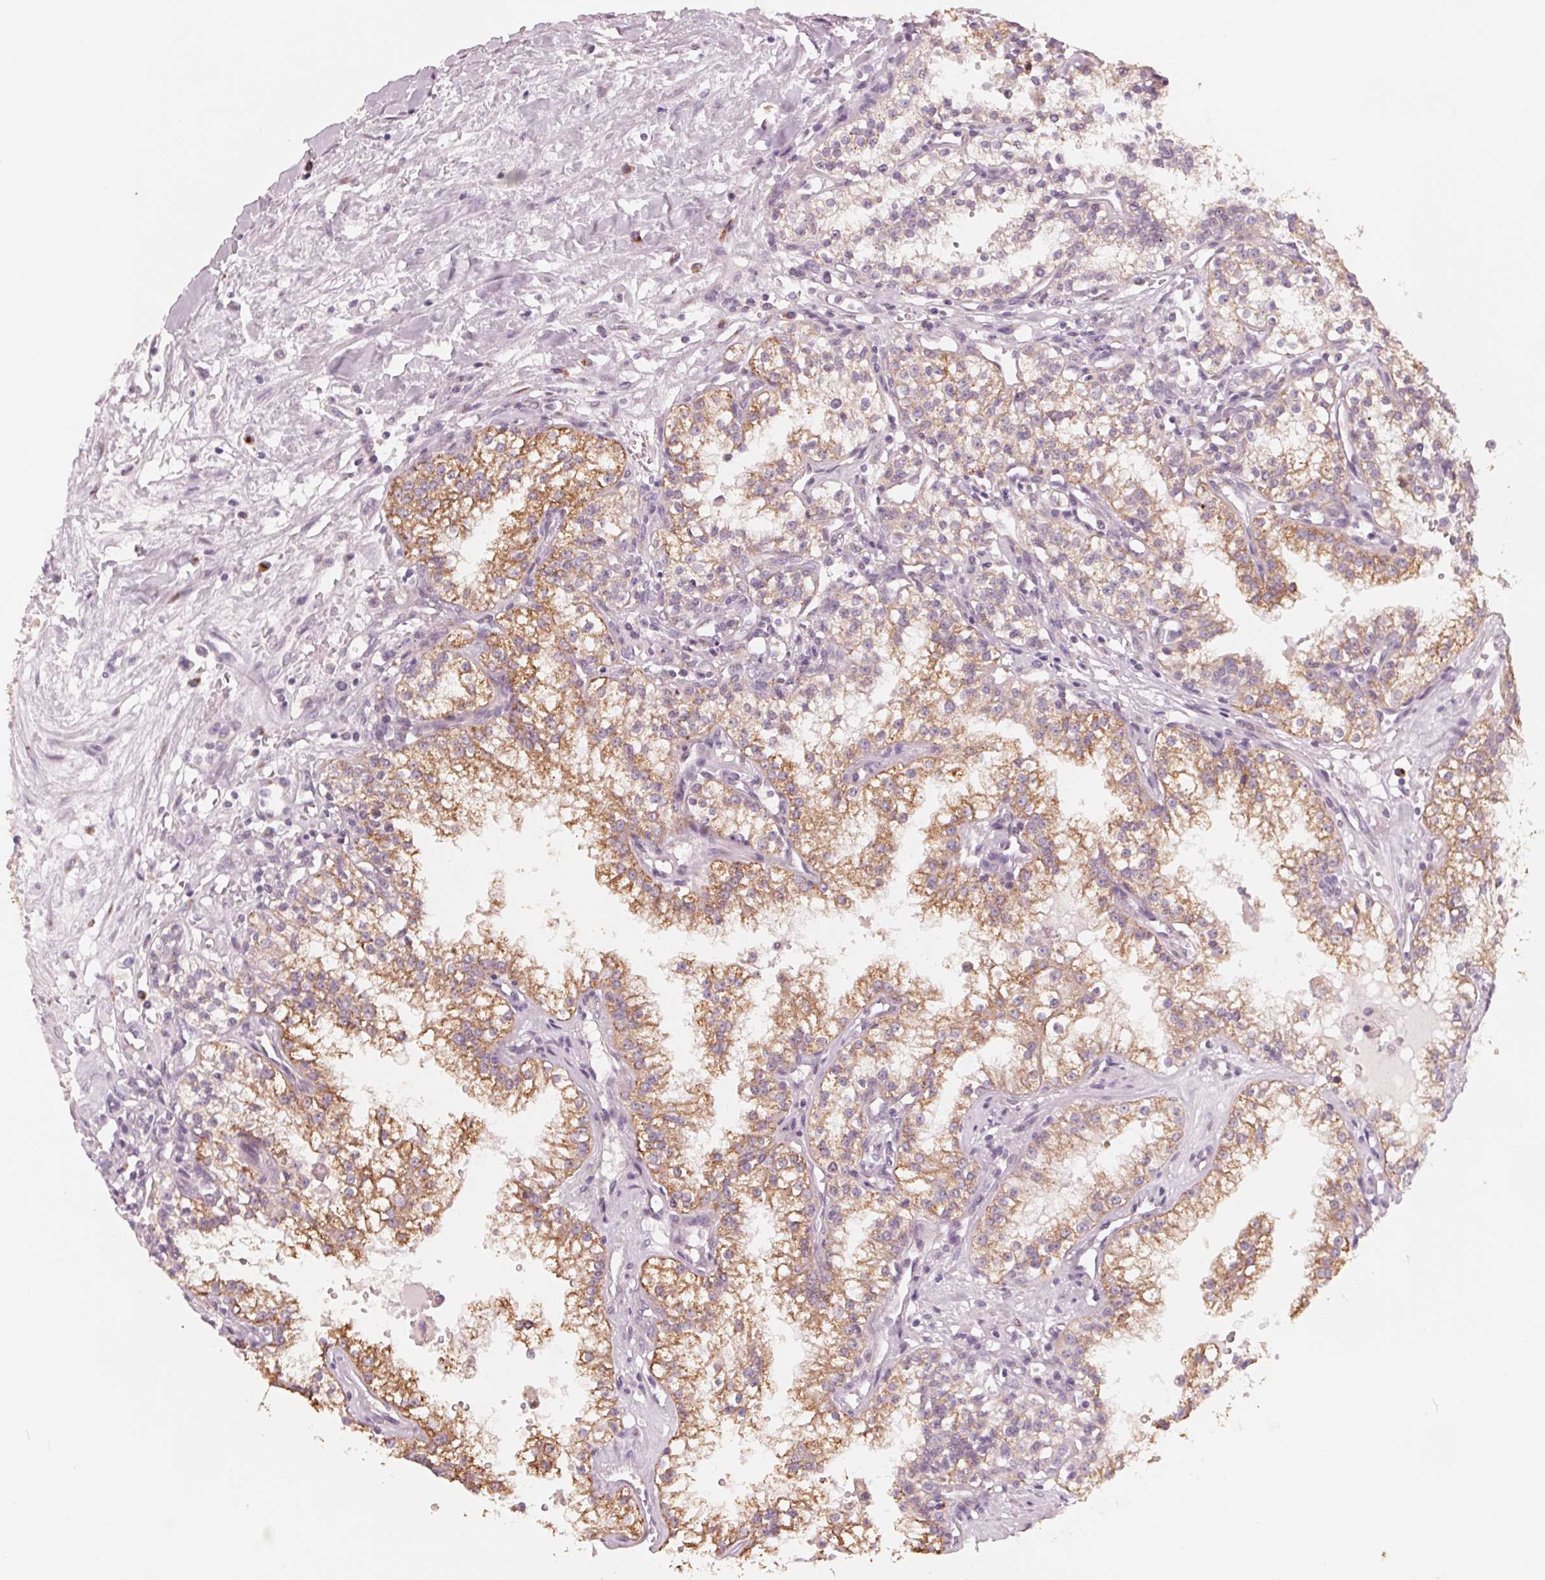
{"staining": {"intensity": "moderate", "quantity": "25%-75%", "location": "cytoplasmic/membranous"}, "tissue": "renal cancer", "cell_type": "Tumor cells", "image_type": "cancer", "snomed": [{"axis": "morphology", "description": "Adenocarcinoma, NOS"}, {"axis": "topography", "description": "Kidney"}], "caption": "Protein analysis of renal adenocarcinoma tissue exhibits moderate cytoplasmic/membranous staining in approximately 25%-75% of tumor cells. (Stains: DAB in brown, nuclei in blue, Microscopy: brightfield microscopy at high magnification).", "gene": "IL9R", "patient": {"sex": "male", "age": 36}}